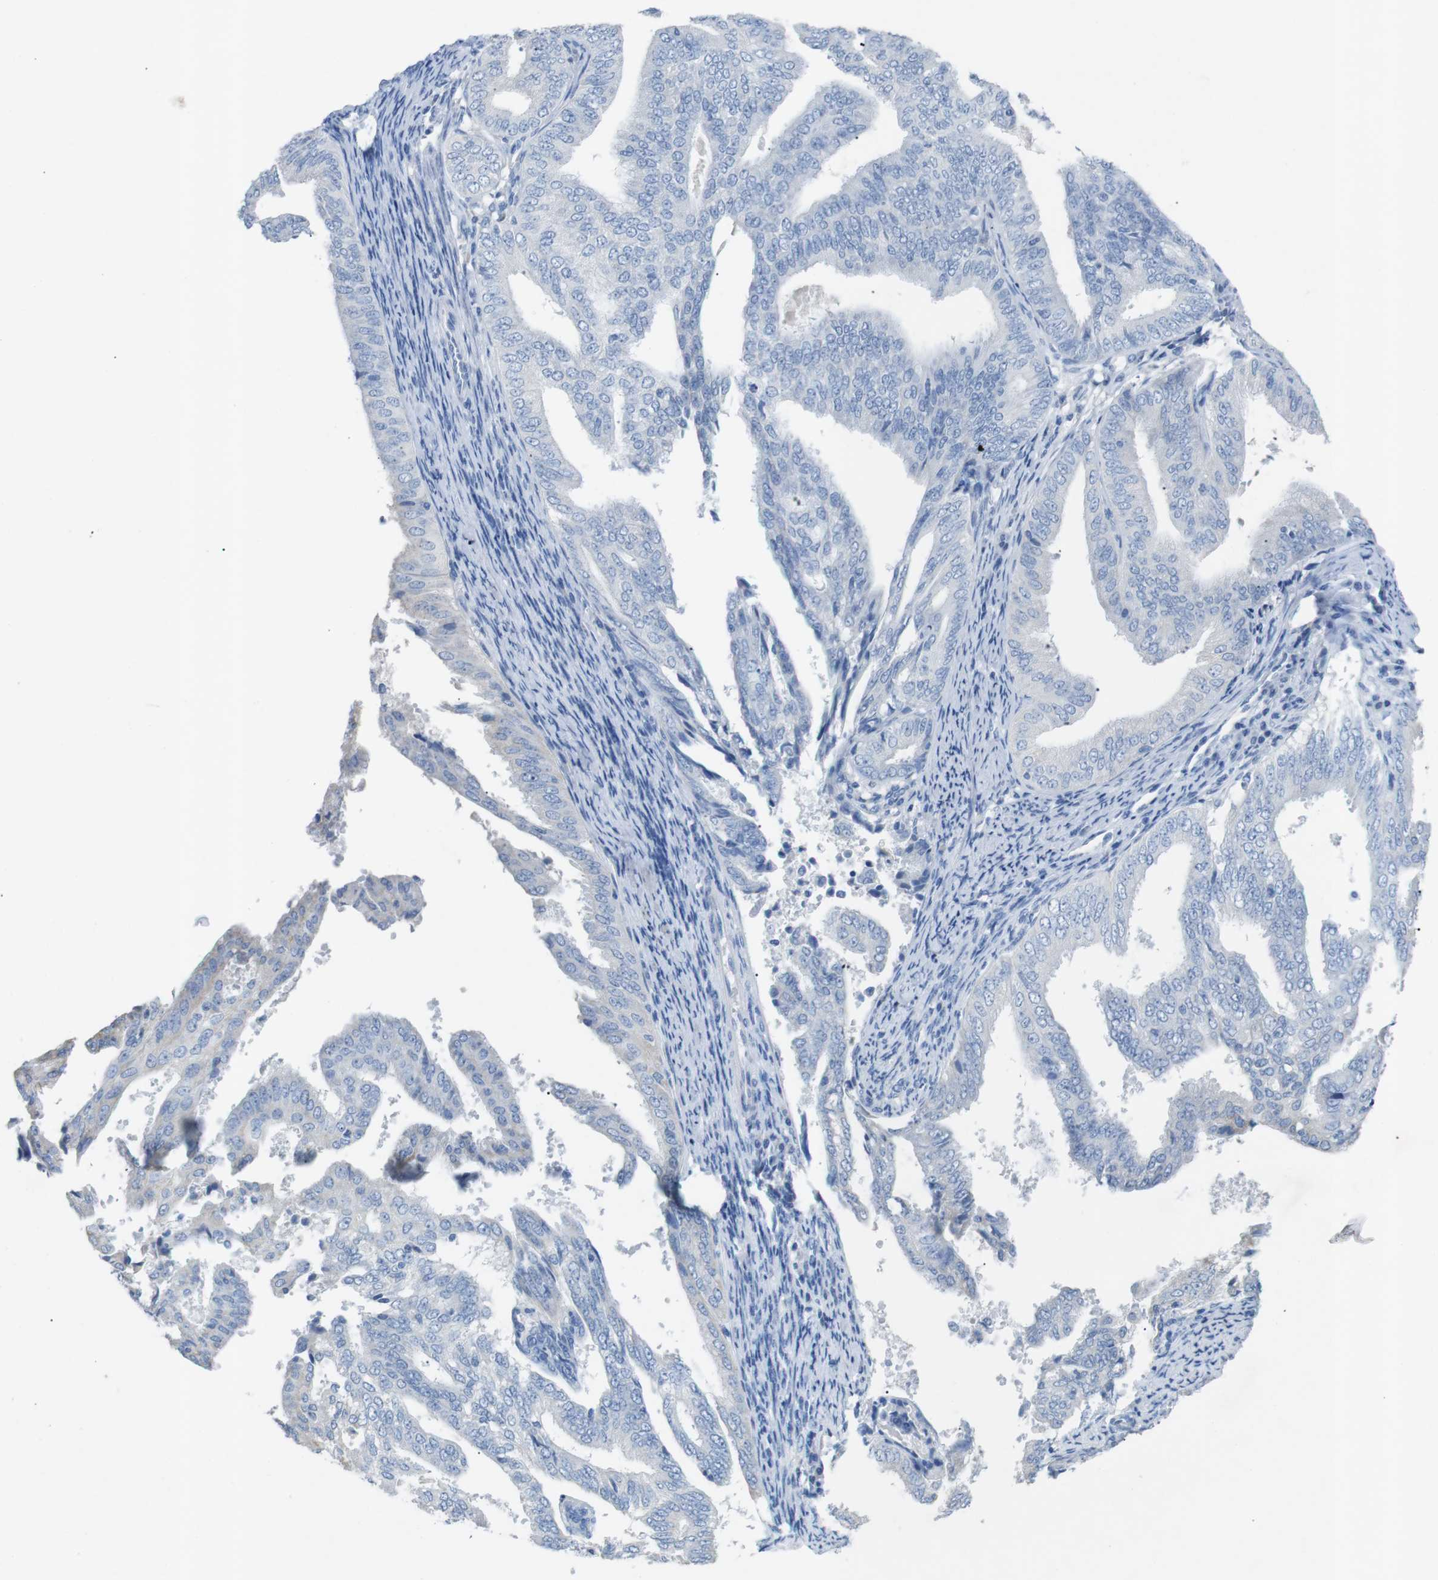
{"staining": {"intensity": "negative", "quantity": "none", "location": "none"}, "tissue": "endometrial cancer", "cell_type": "Tumor cells", "image_type": "cancer", "snomed": [{"axis": "morphology", "description": "Adenocarcinoma, NOS"}, {"axis": "topography", "description": "Endometrium"}], "caption": "A histopathology image of human endometrial adenocarcinoma is negative for staining in tumor cells.", "gene": "SALL4", "patient": {"sex": "female", "age": 58}}